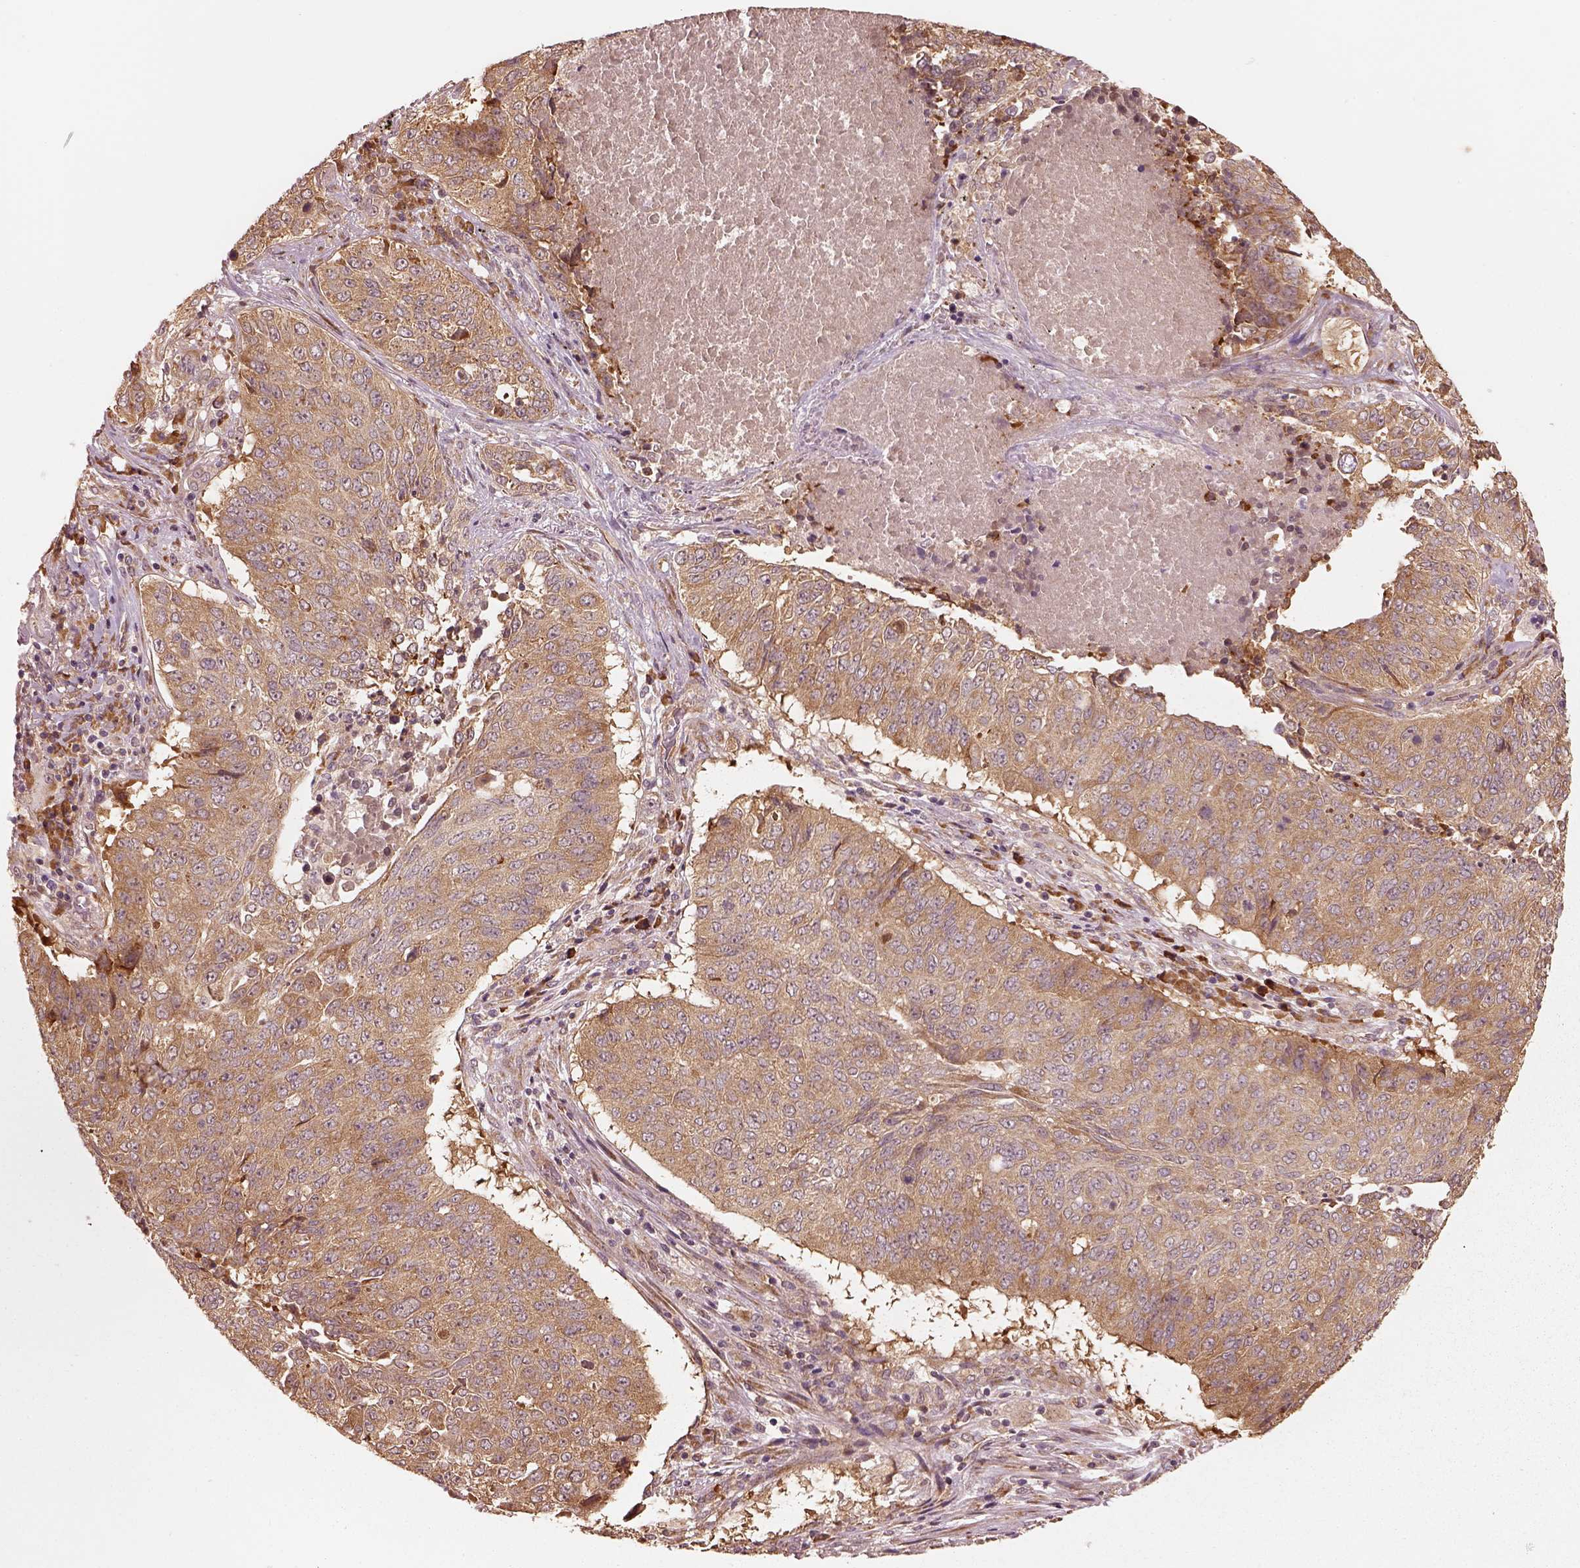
{"staining": {"intensity": "moderate", "quantity": ">75%", "location": "cytoplasmic/membranous"}, "tissue": "lung cancer", "cell_type": "Tumor cells", "image_type": "cancer", "snomed": [{"axis": "morphology", "description": "Normal tissue, NOS"}, {"axis": "morphology", "description": "Squamous cell carcinoma, NOS"}, {"axis": "topography", "description": "Bronchus"}, {"axis": "topography", "description": "Lung"}], "caption": "DAB immunohistochemical staining of lung squamous cell carcinoma displays moderate cytoplasmic/membranous protein expression in approximately >75% of tumor cells.", "gene": "RPS5", "patient": {"sex": "male", "age": 64}}